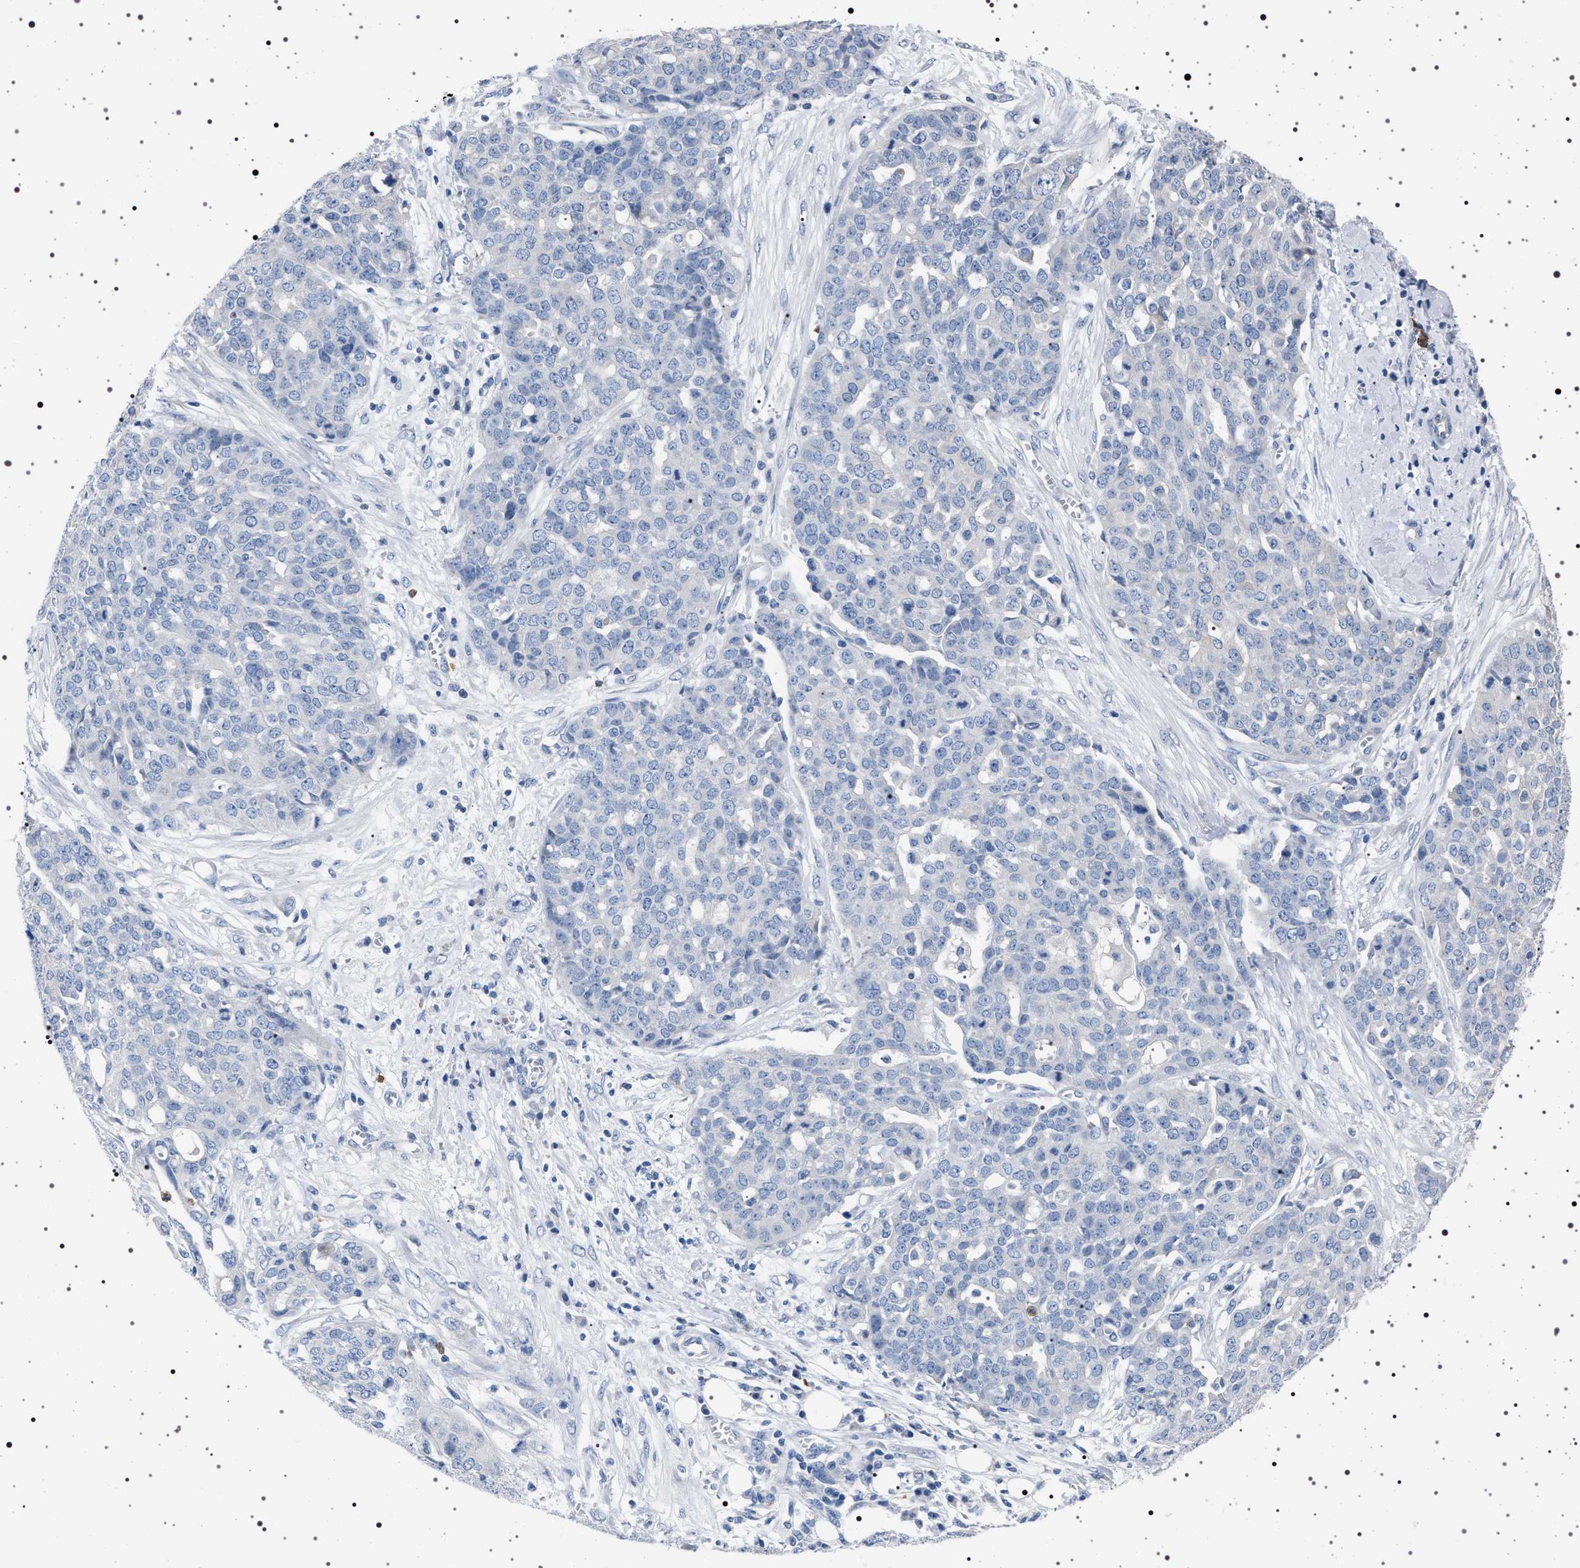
{"staining": {"intensity": "negative", "quantity": "none", "location": "none"}, "tissue": "ovarian cancer", "cell_type": "Tumor cells", "image_type": "cancer", "snomed": [{"axis": "morphology", "description": "Cystadenocarcinoma, serous, NOS"}, {"axis": "topography", "description": "Soft tissue"}, {"axis": "topography", "description": "Ovary"}], "caption": "The photomicrograph displays no staining of tumor cells in ovarian cancer (serous cystadenocarcinoma).", "gene": "NAT9", "patient": {"sex": "female", "age": 57}}